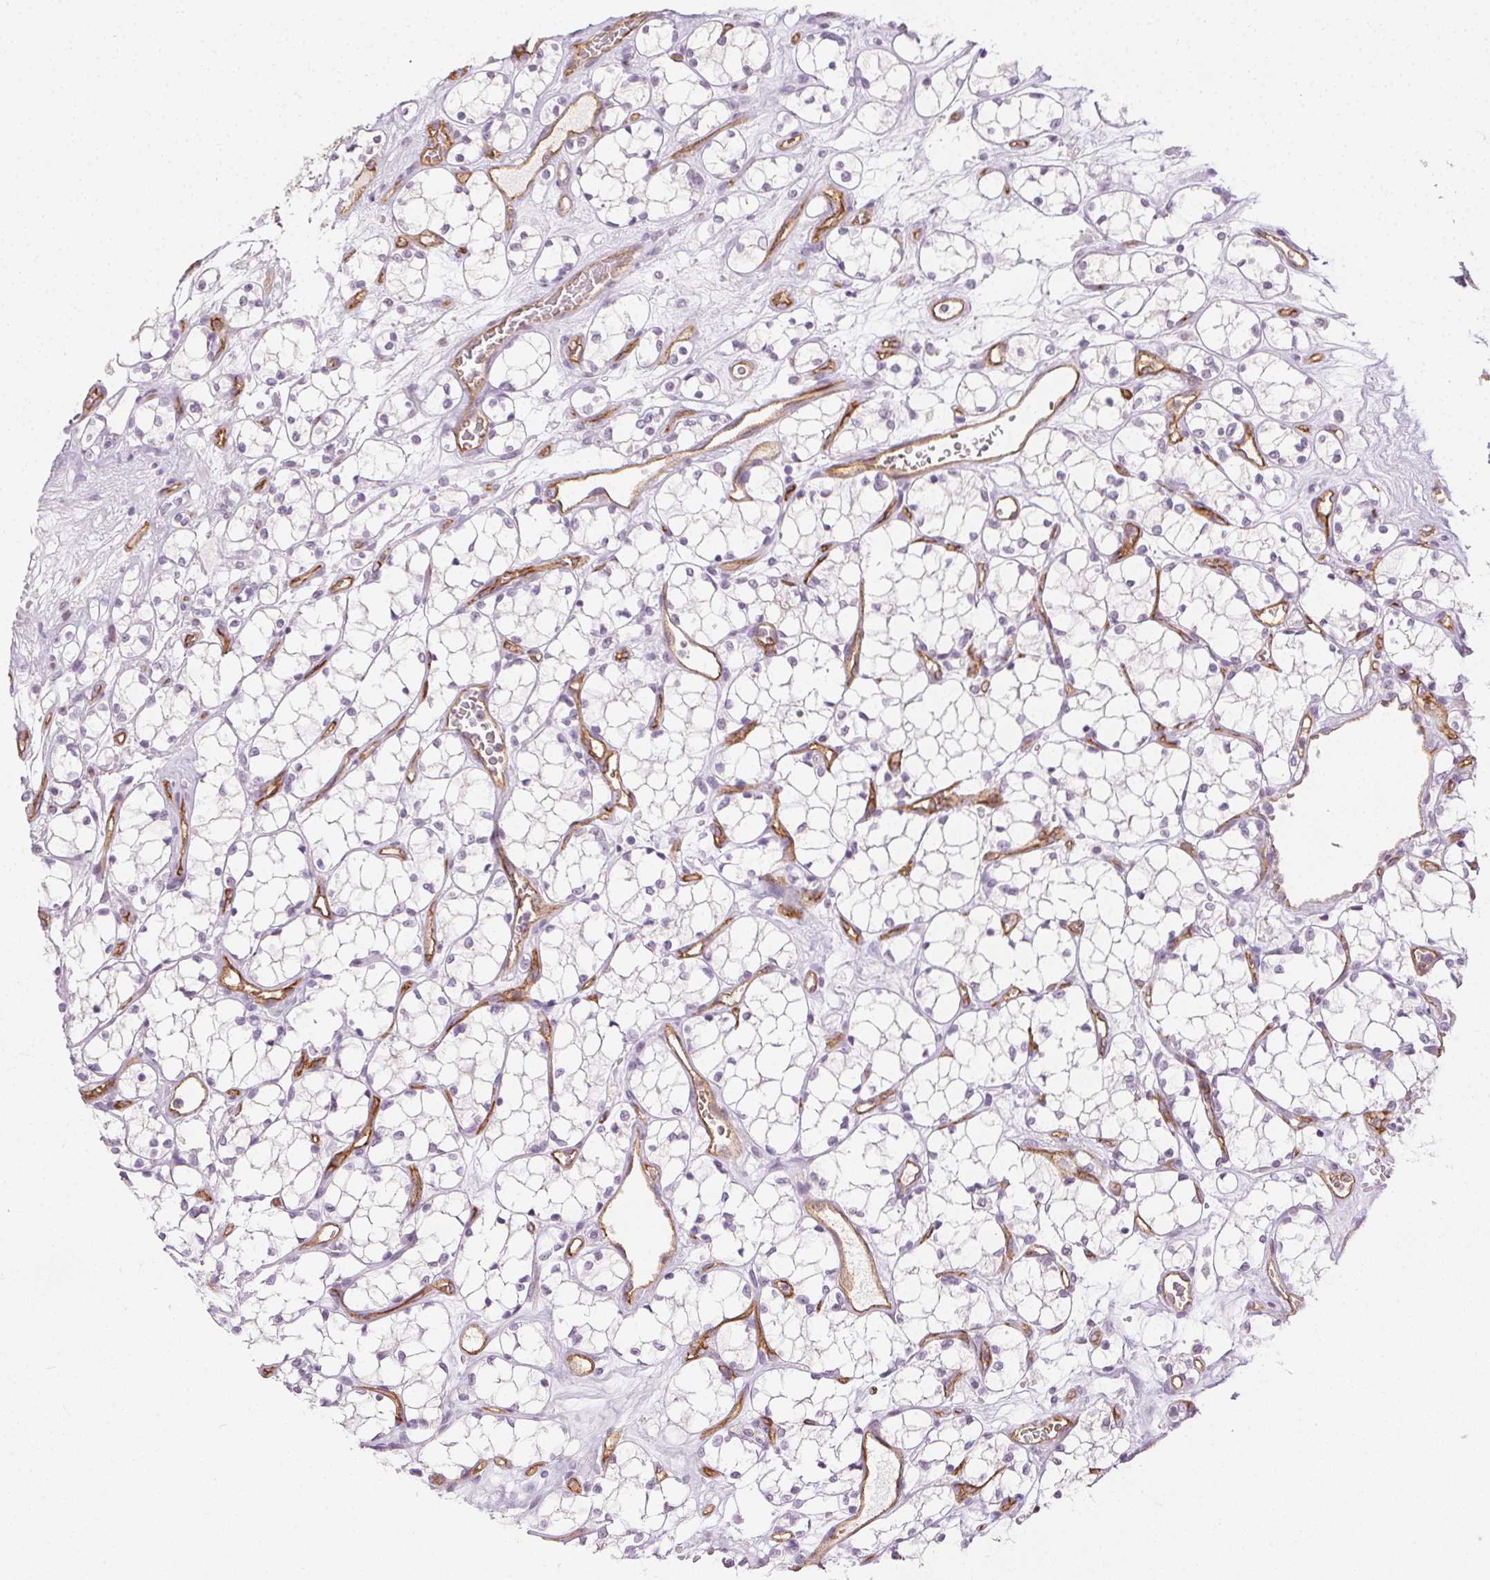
{"staining": {"intensity": "negative", "quantity": "none", "location": "none"}, "tissue": "renal cancer", "cell_type": "Tumor cells", "image_type": "cancer", "snomed": [{"axis": "morphology", "description": "Adenocarcinoma, NOS"}, {"axis": "topography", "description": "Kidney"}], "caption": "Immunohistochemistry image of renal cancer stained for a protein (brown), which demonstrates no staining in tumor cells. (Brightfield microscopy of DAB (3,3'-diaminobenzidine) immunohistochemistry at high magnification).", "gene": "PODXL", "patient": {"sex": "female", "age": 69}}